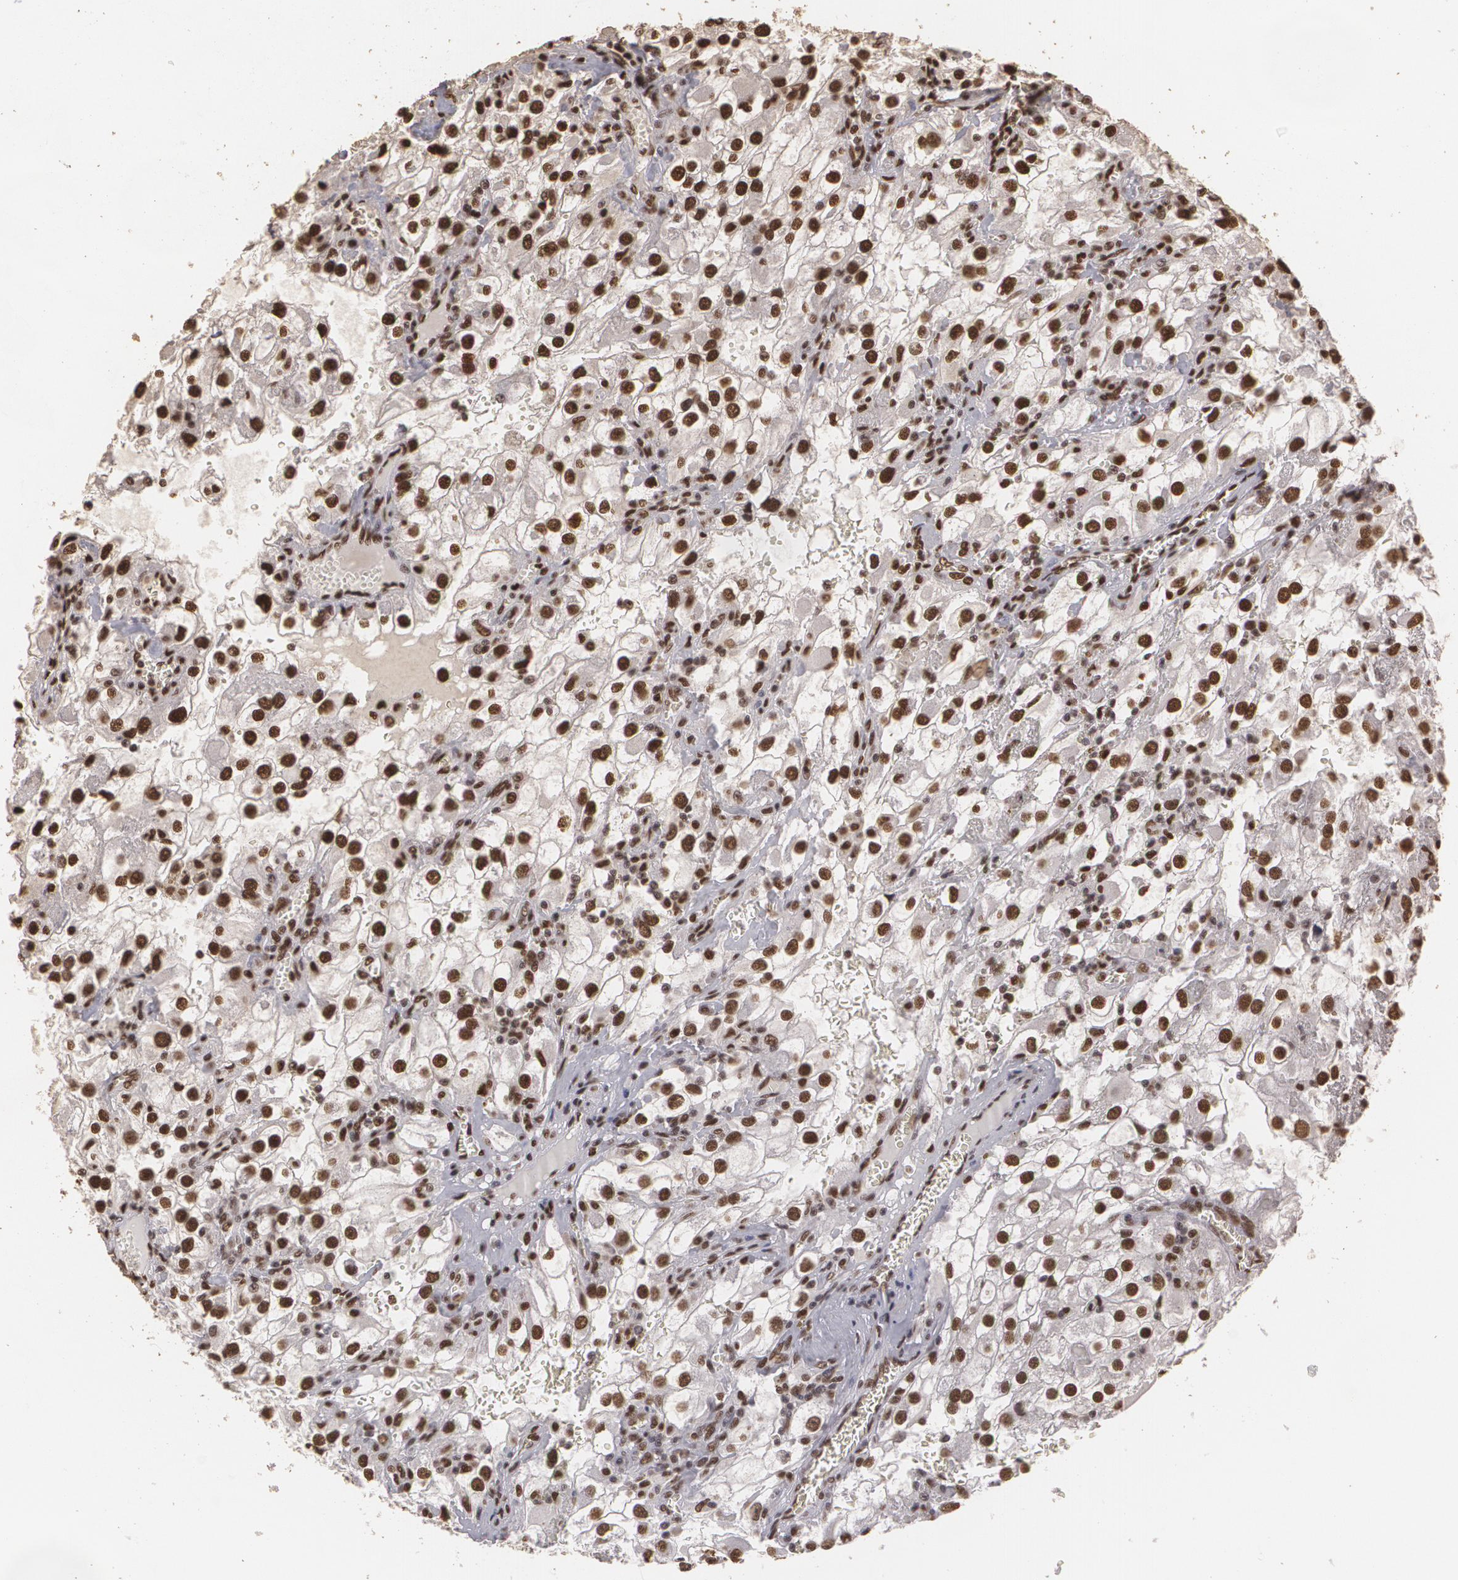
{"staining": {"intensity": "moderate", "quantity": "25%-75%", "location": "nuclear"}, "tissue": "renal cancer", "cell_type": "Tumor cells", "image_type": "cancer", "snomed": [{"axis": "morphology", "description": "Adenocarcinoma, NOS"}, {"axis": "topography", "description": "Kidney"}], "caption": "Approximately 25%-75% of tumor cells in human renal cancer demonstrate moderate nuclear protein positivity as visualized by brown immunohistochemical staining.", "gene": "RCOR1", "patient": {"sex": "female", "age": 52}}